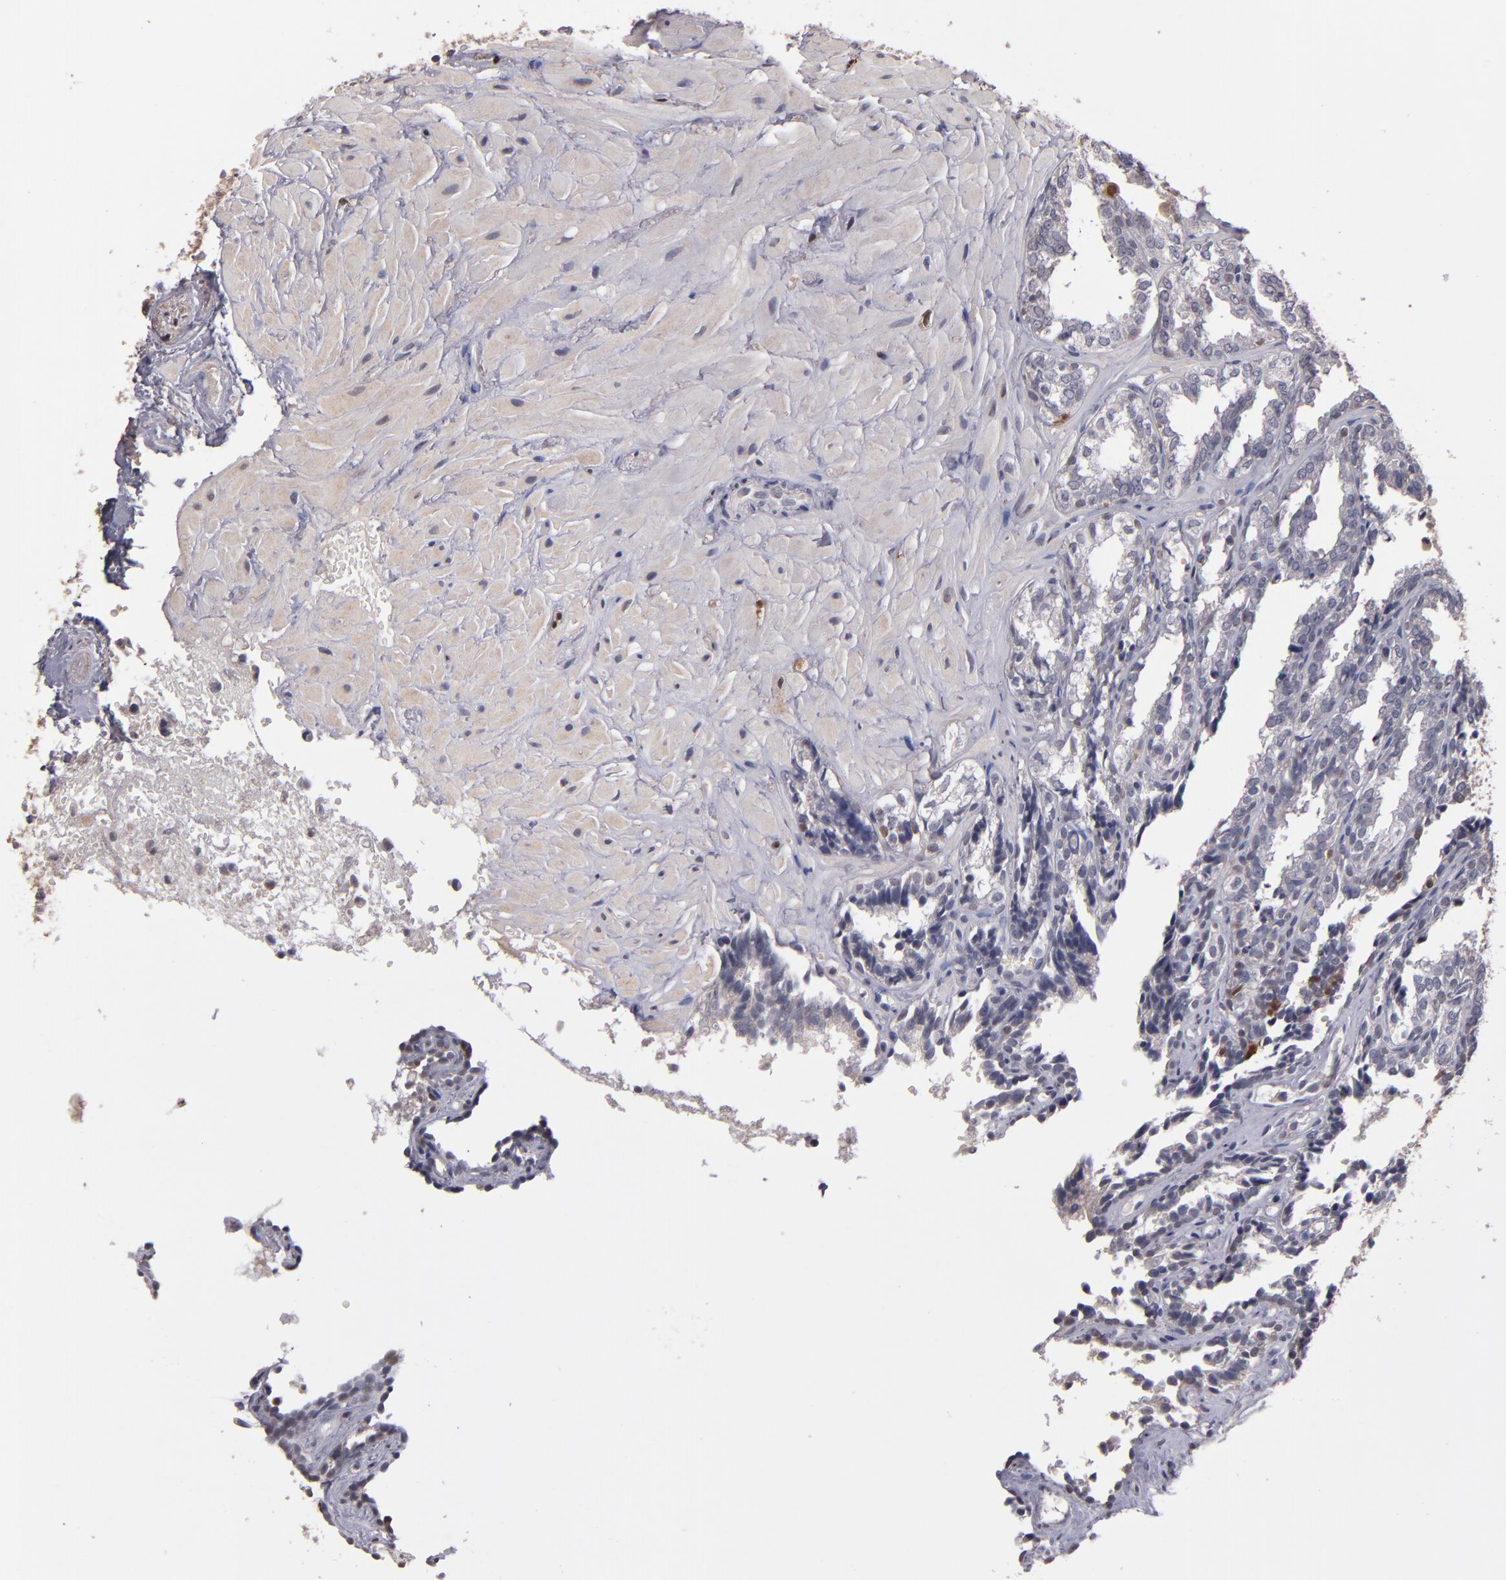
{"staining": {"intensity": "moderate", "quantity": "<25%", "location": "cytoplasmic/membranous,nuclear"}, "tissue": "seminal vesicle", "cell_type": "Glandular cells", "image_type": "normal", "snomed": [{"axis": "morphology", "description": "Normal tissue, NOS"}, {"axis": "topography", "description": "Seminal veicle"}], "caption": "Normal seminal vesicle demonstrates moderate cytoplasmic/membranous,nuclear positivity in approximately <25% of glandular cells, visualized by immunohistochemistry.", "gene": "S100A1", "patient": {"sex": "male", "age": 26}}